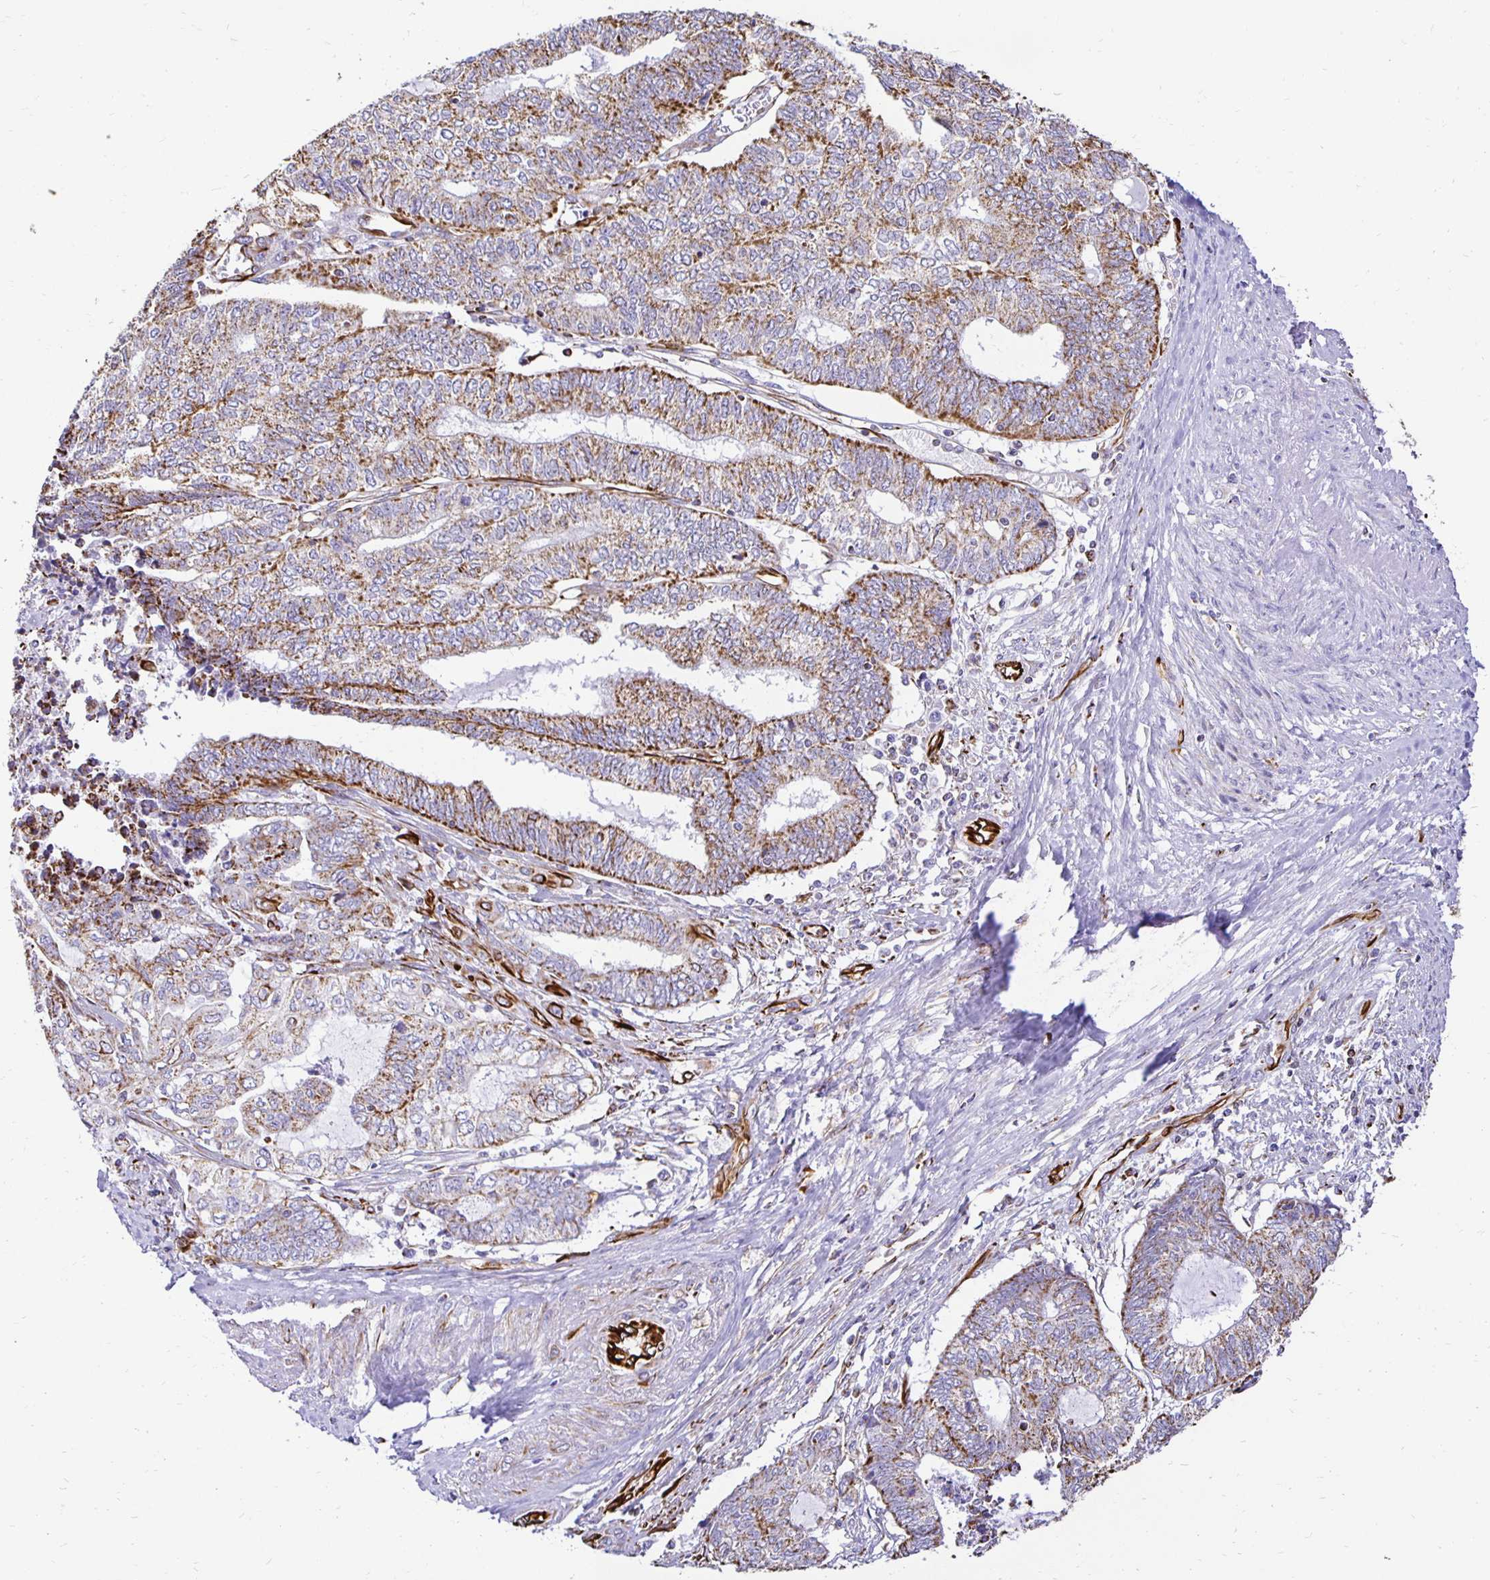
{"staining": {"intensity": "moderate", "quantity": ">75%", "location": "cytoplasmic/membranous"}, "tissue": "endometrial cancer", "cell_type": "Tumor cells", "image_type": "cancer", "snomed": [{"axis": "morphology", "description": "Adenocarcinoma, NOS"}, {"axis": "topography", "description": "Uterus"}, {"axis": "topography", "description": "Endometrium"}], "caption": "Endometrial adenocarcinoma was stained to show a protein in brown. There is medium levels of moderate cytoplasmic/membranous positivity in about >75% of tumor cells. (DAB (3,3'-diaminobenzidine) IHC, brown staining for protein, blue staining for nuclei).", "gene": "PLAAT2", "patient": {"sex": "female", "age": 70}}